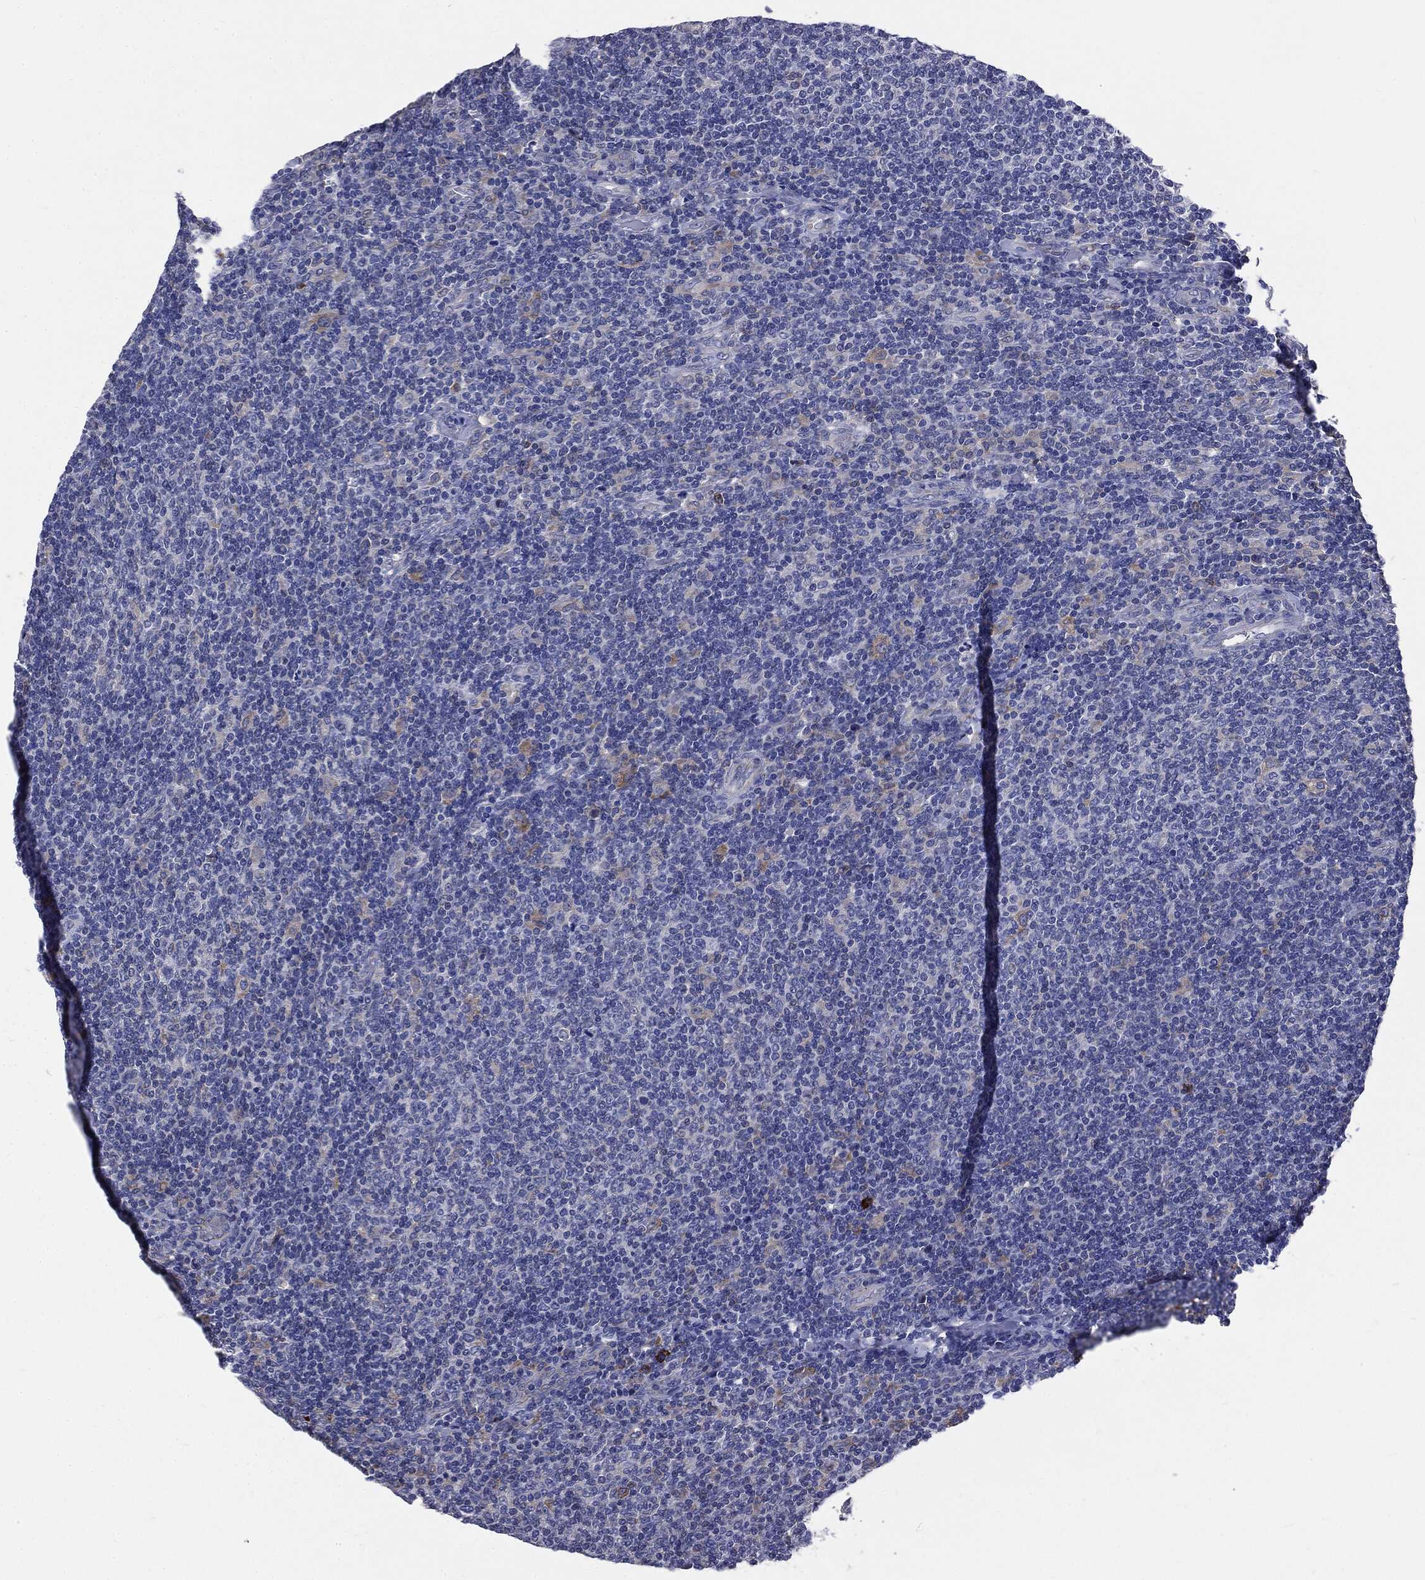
{"staining": {"intensity": "negative", "quantity": "none", "location": "none"}, "tissue": "lymphoma", "cell_type": "Tumor cells", "image_type": "cancer", "snomed": [{"axis": "morphology", "description": "Malignant lymphoma, non-Hodgkin's type, Low grade"}, {"axis": "topography", "description": "Lymph node"}], "caption": "IHC histopathology image of neoplastic tissue: low-grade malignant lymphoma, non-Hodgkin's type stained with DAB (3,3'-diaminobenzidine) reveals no significant protein staining in tumor cells.", "gene": "PTGS2", "patient": {"sex": "male", "age": 52}}